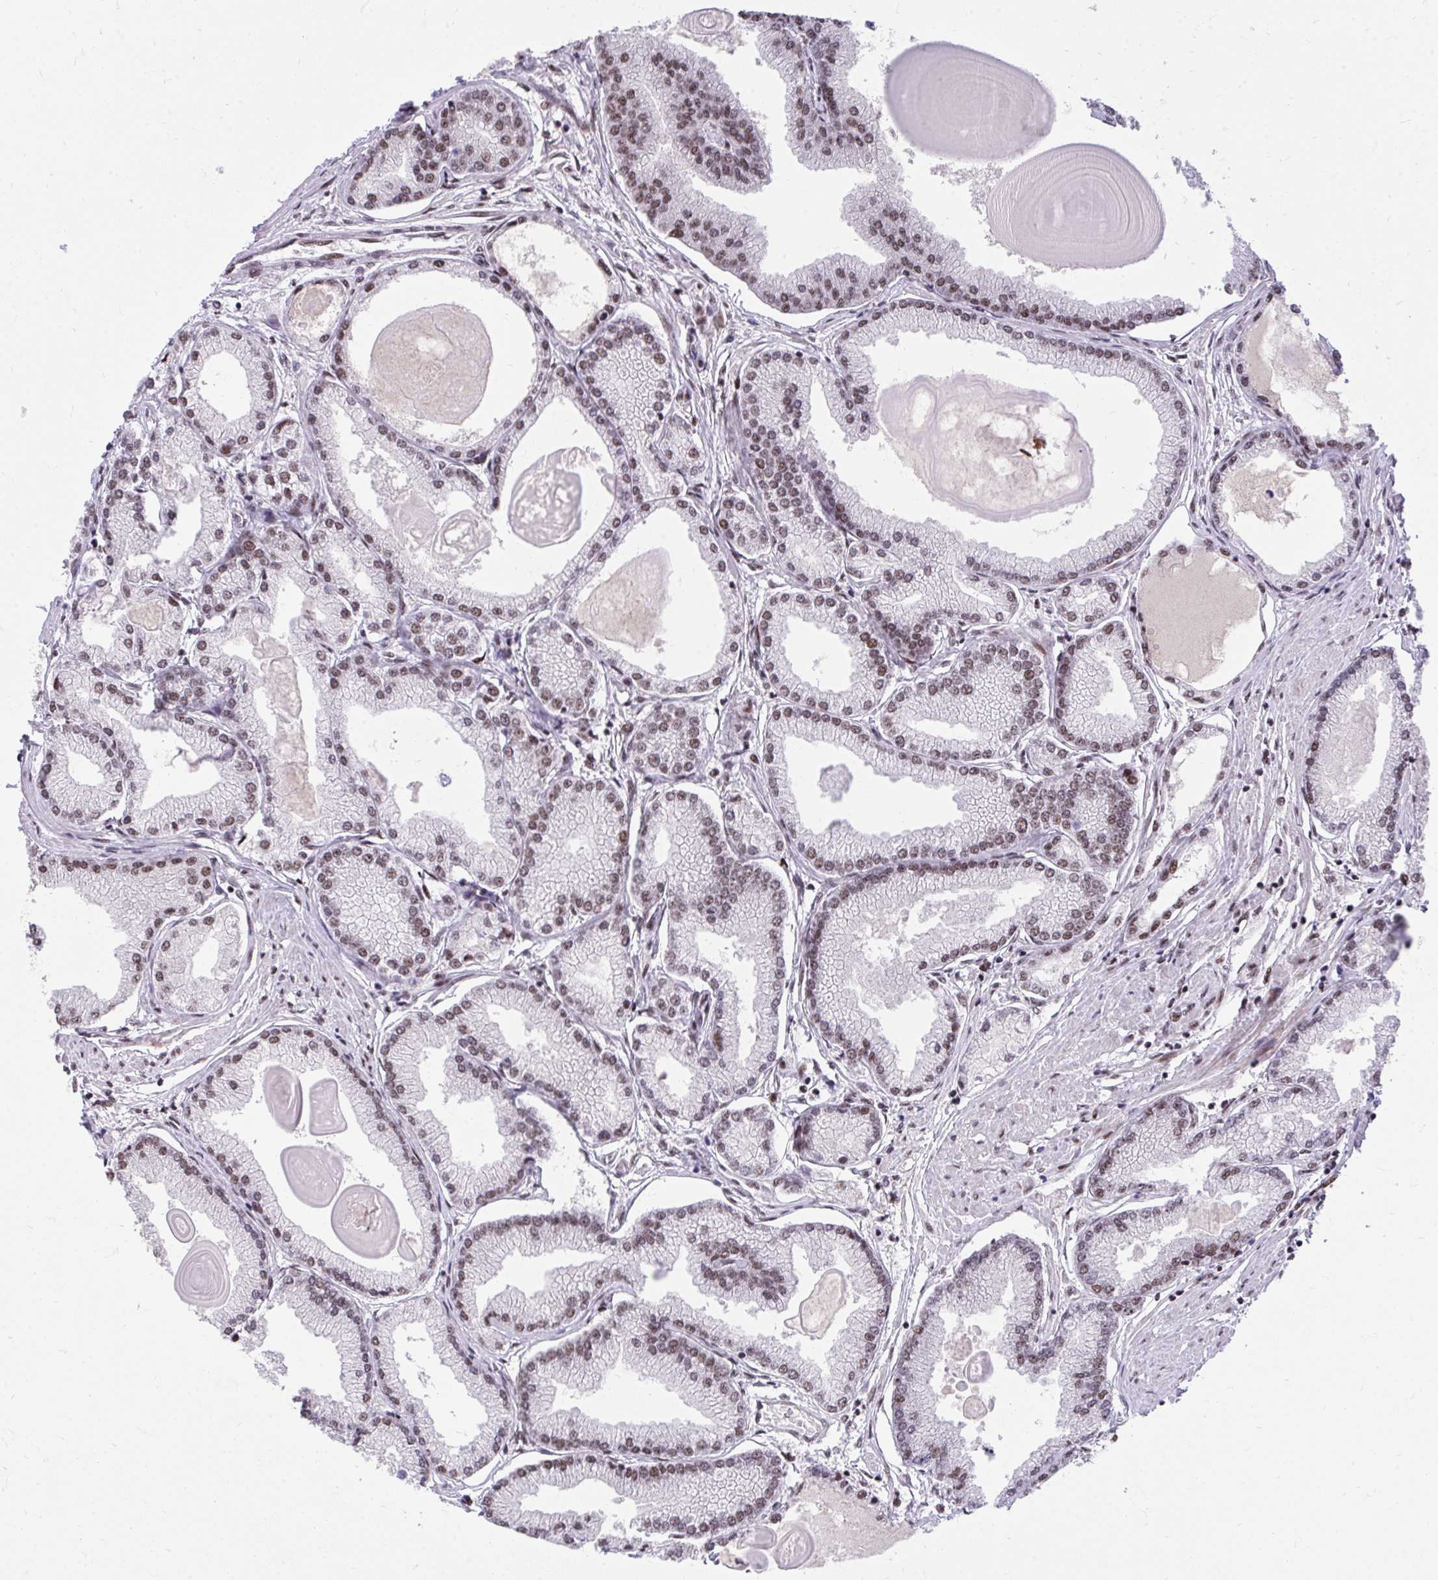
{"staining": {"intensity": "moderate", "quantity": "25%-75%", "location": "nuclear"}, "tissue": "prostate cancer", "cell_type": "Tumor cells", "image_type": "cancer", "snomed": [{"axis": "morphology", "description": "Adenocarcinoma, High grade"}, {"axis": "topography", "description": "Prostate"}], "caption": "A histopathology image of adenocarcinoma (high-grade) (prostate) stained for a protein displays moderate nuclear brown staining in tumor cells. (Brightfield microscopy of DAB IHC at high magnification).", "gene": "SYNE4", "patient": {"sex": "male", "age": 68}}